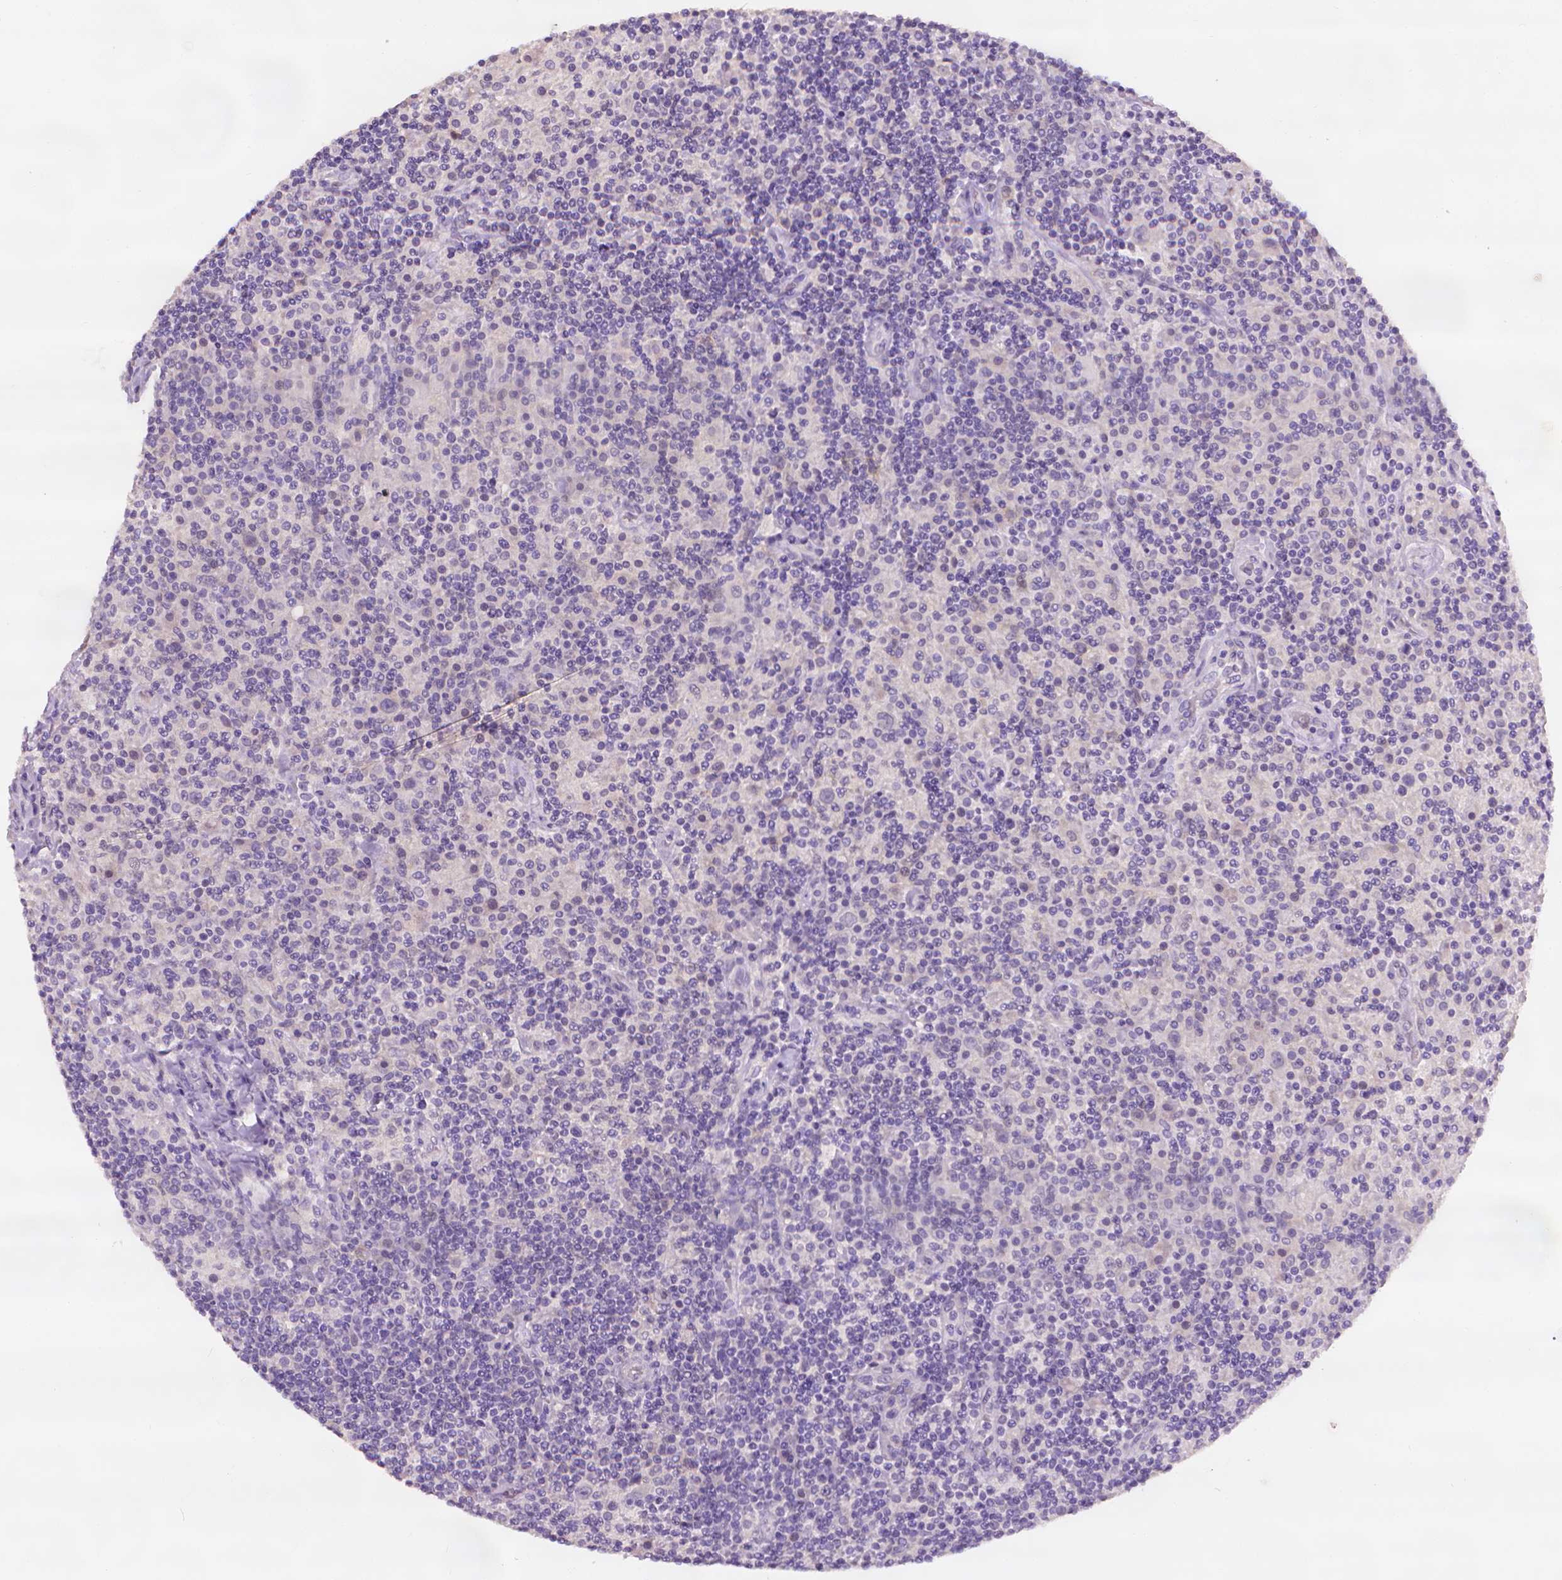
{"staining": {"intensity": "negative", "quantity": "none", "location": "none"}, "tissue": "lymphoma", "cell_type": "Tumor cells", "image_type": "cancer", "snomed": [{"axis": "morphology", "description": "Hodgkin's disease, NOS"}, {"axis": "topography", "description": "Lymph node"}], "caption": "IHC histopathology image of neoplastic tissue: lymphoma stained with DAB (3,3'-diaminobenzidine) reveals no significant protein positivity in tumor cells.", "gene": "FASN", "patient": {"sex": "male", "age": 70}}